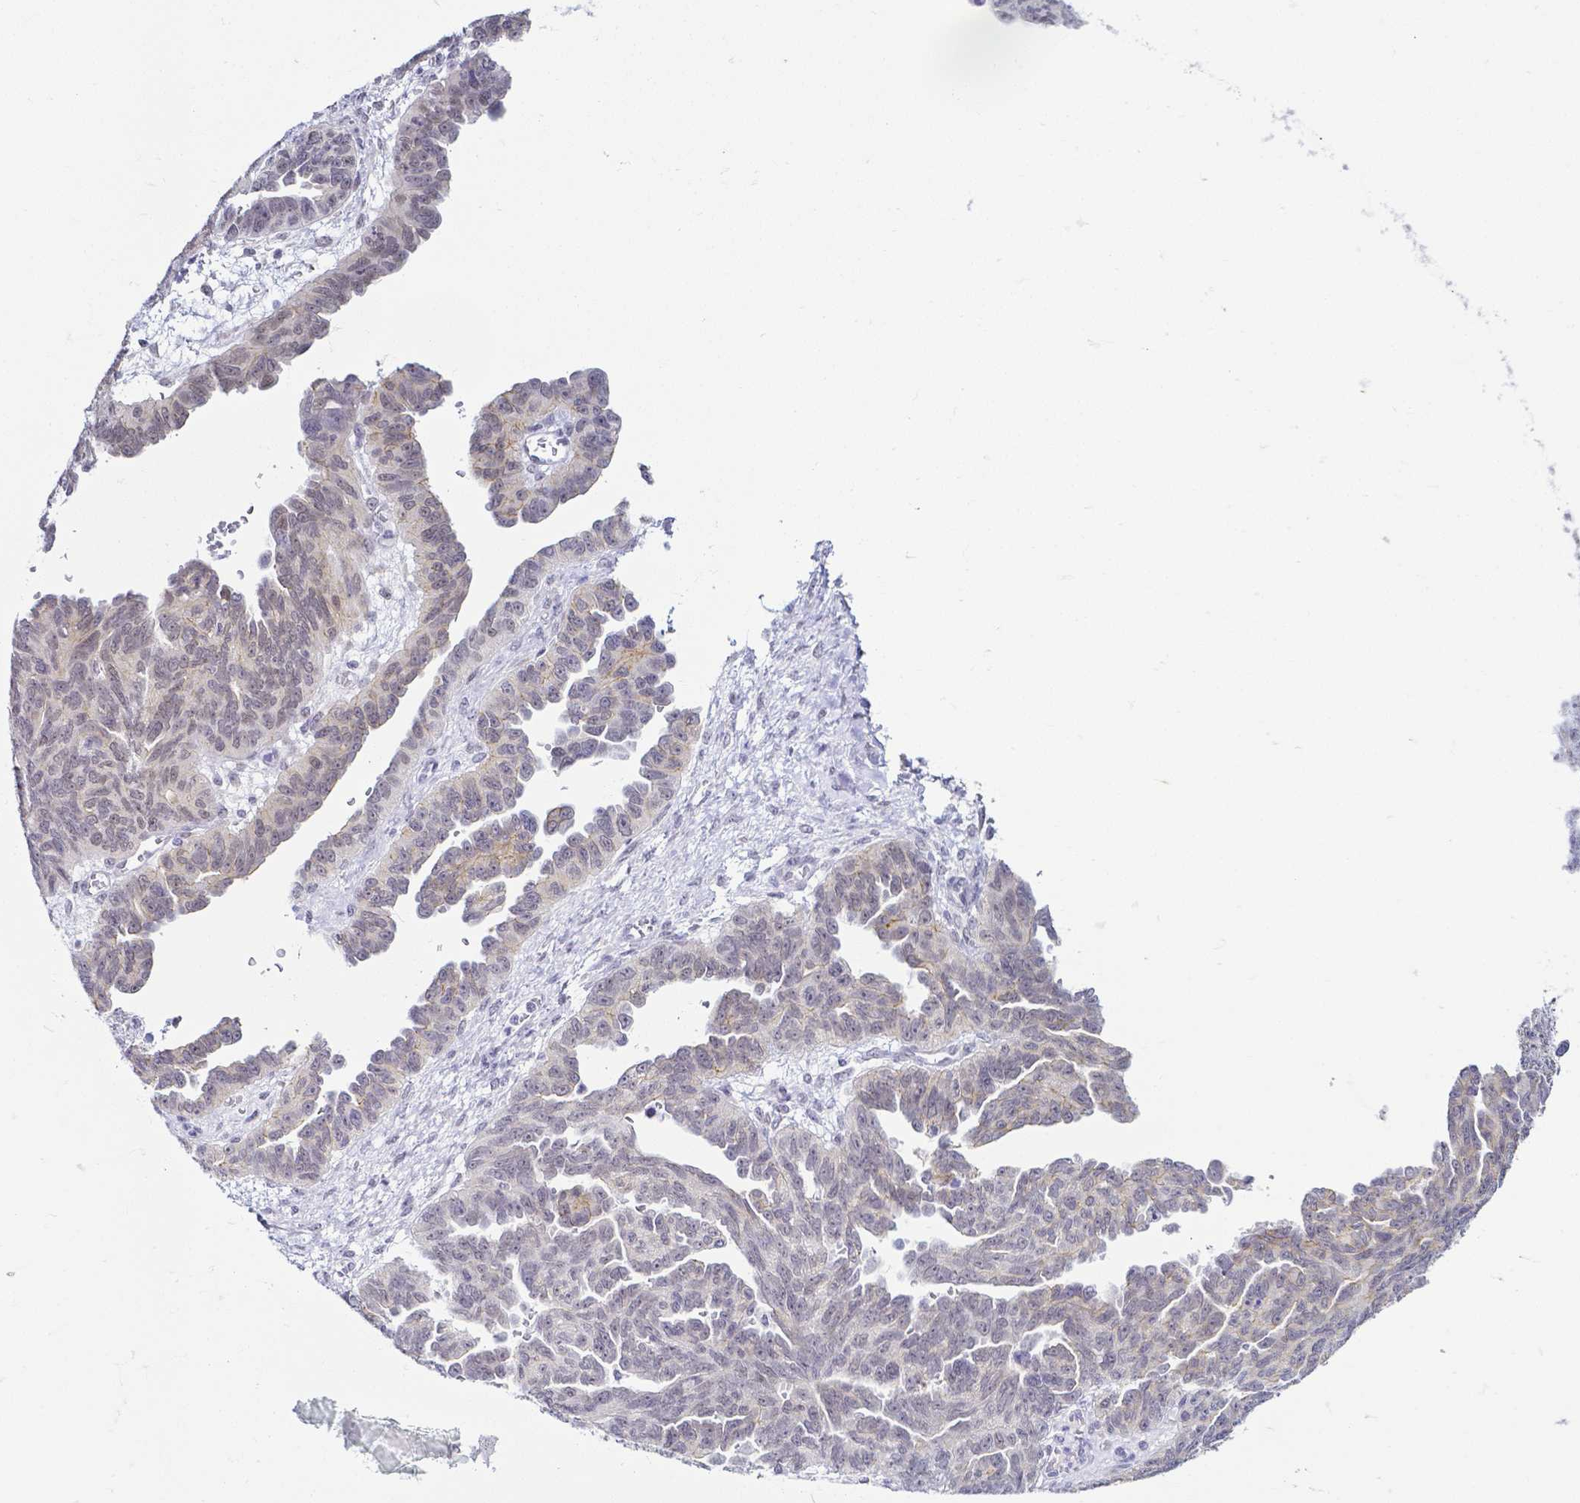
{"staining": {"intensity": "moderate", "quantity": "<25%", "location": "cytoplasmic/membranous"}, "tissue": "ovarian cancer", "cell_type": "Tumor cells", "image_type": "cancer", "snomed": [{"axis": "morphology", "description": "Cystadenocarcinoma, serous, NOS"}, {"axis": "topography", "description": "Ovary"}], "caption": "An image showing moderate cytoplasmic/membranous staining in approximately <25% of tumor cells in ovarian cancer (serous cystadenocarcinoma), as visualized by brown immunohistochemical staining.", "gene": "FAM83G", "patient": {"sex": "female", "age": 64}}